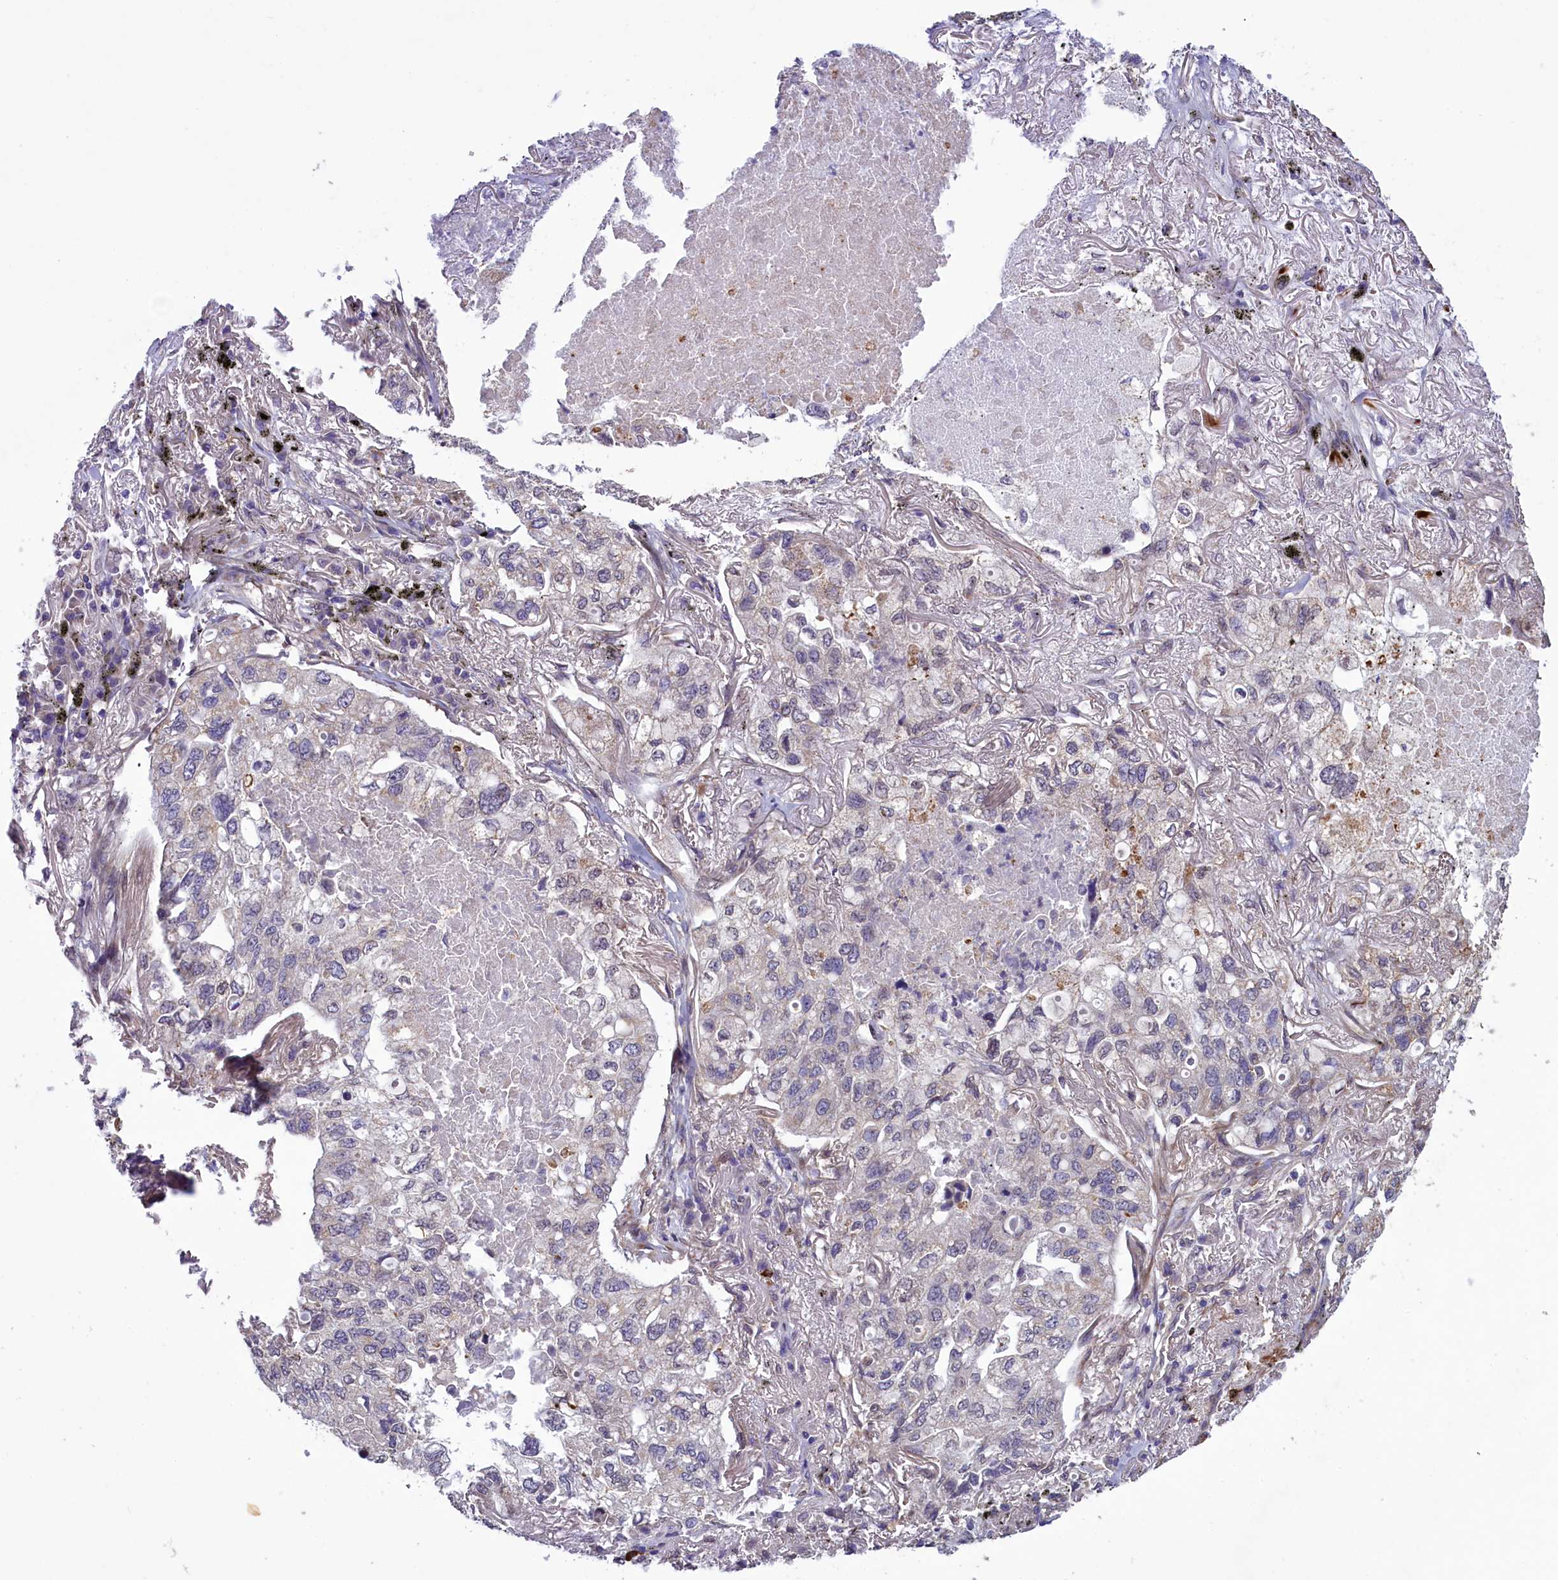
{"staining": {"intensity": "negative", "quantity": "none", "location": "none"}, "tissue": "lung cancer", "cell_type": "Tumor cells", "image_type": "cancer", "snomed": [{"axis": "morphology", "description": "Adenocarcinoma, NOS"}, {"axis": "topography", "description": "Lung"}], "caption": "Tumor cells show no significant protein positivity in lung cancer (adenocarcinoma).", "gene": "ACAD8", "patient": {"sex": "male", "age": 65}}